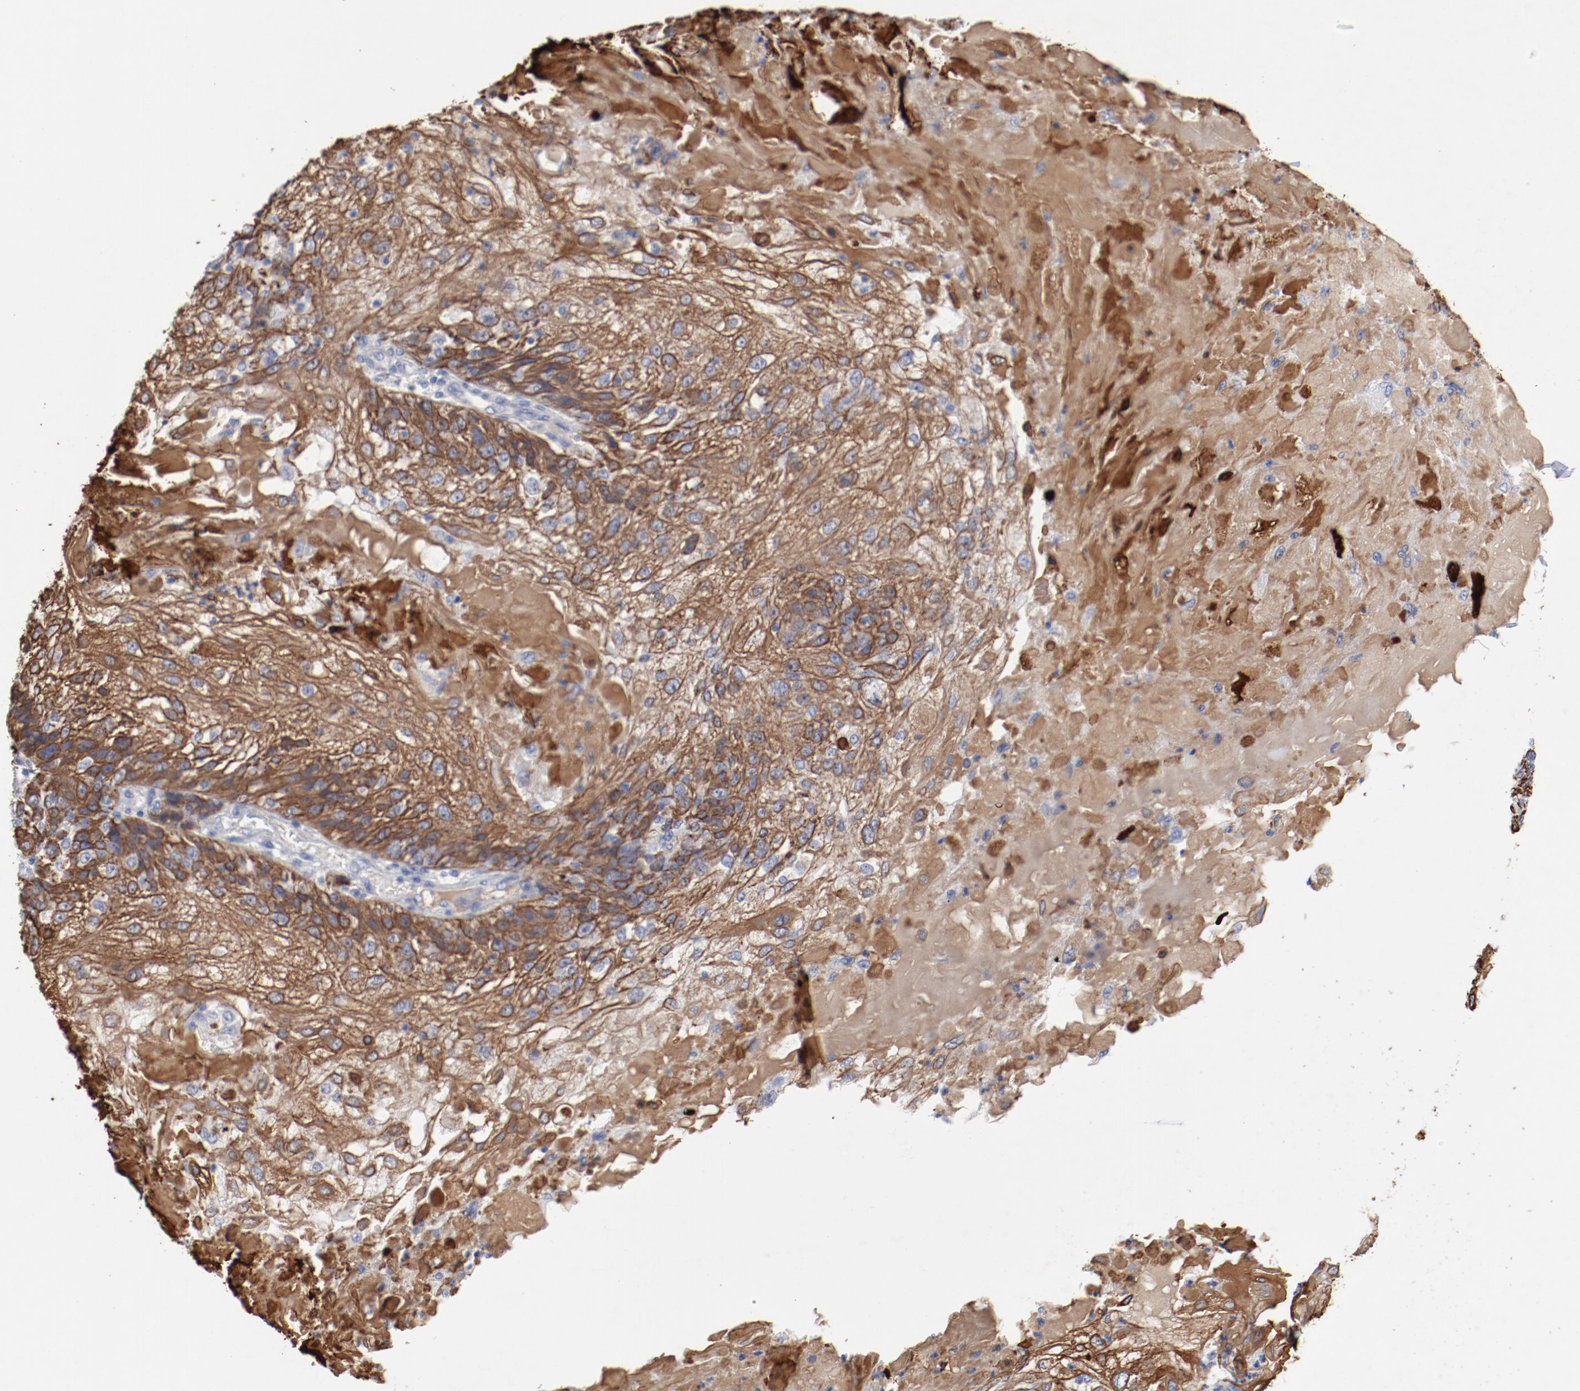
{"staining": {"intensity": "moderate", "quantity": ">75%", "location": "cytoplasmic/membranous"}, "tissue": "skin cancer", "cell_type": "Tumor cells", "image_type": "cancer", "snomed": [{"axis": "morphology", "description": "Normal tissue, NOS"}, {"axis": "morphology", "description": "Squamous cell carcinoma, NOS"}, {"axis": "topography", "description": "Skin"}], "caption": "An immunohistochemistry (IHC) photomicrograph of tumor tissue is shown. Protein staining in brown highlights moderate cytoplasmic/membranous positivity in skin cancer (squamous cell carcinoma) within tumor cells. (DAB (3,3'-diaminobenzidine) IHC, brown staining for protein, blue staining for nuclei).", "gene": "TSPAN6", "patient": {"sex": "female", "age": 83}}